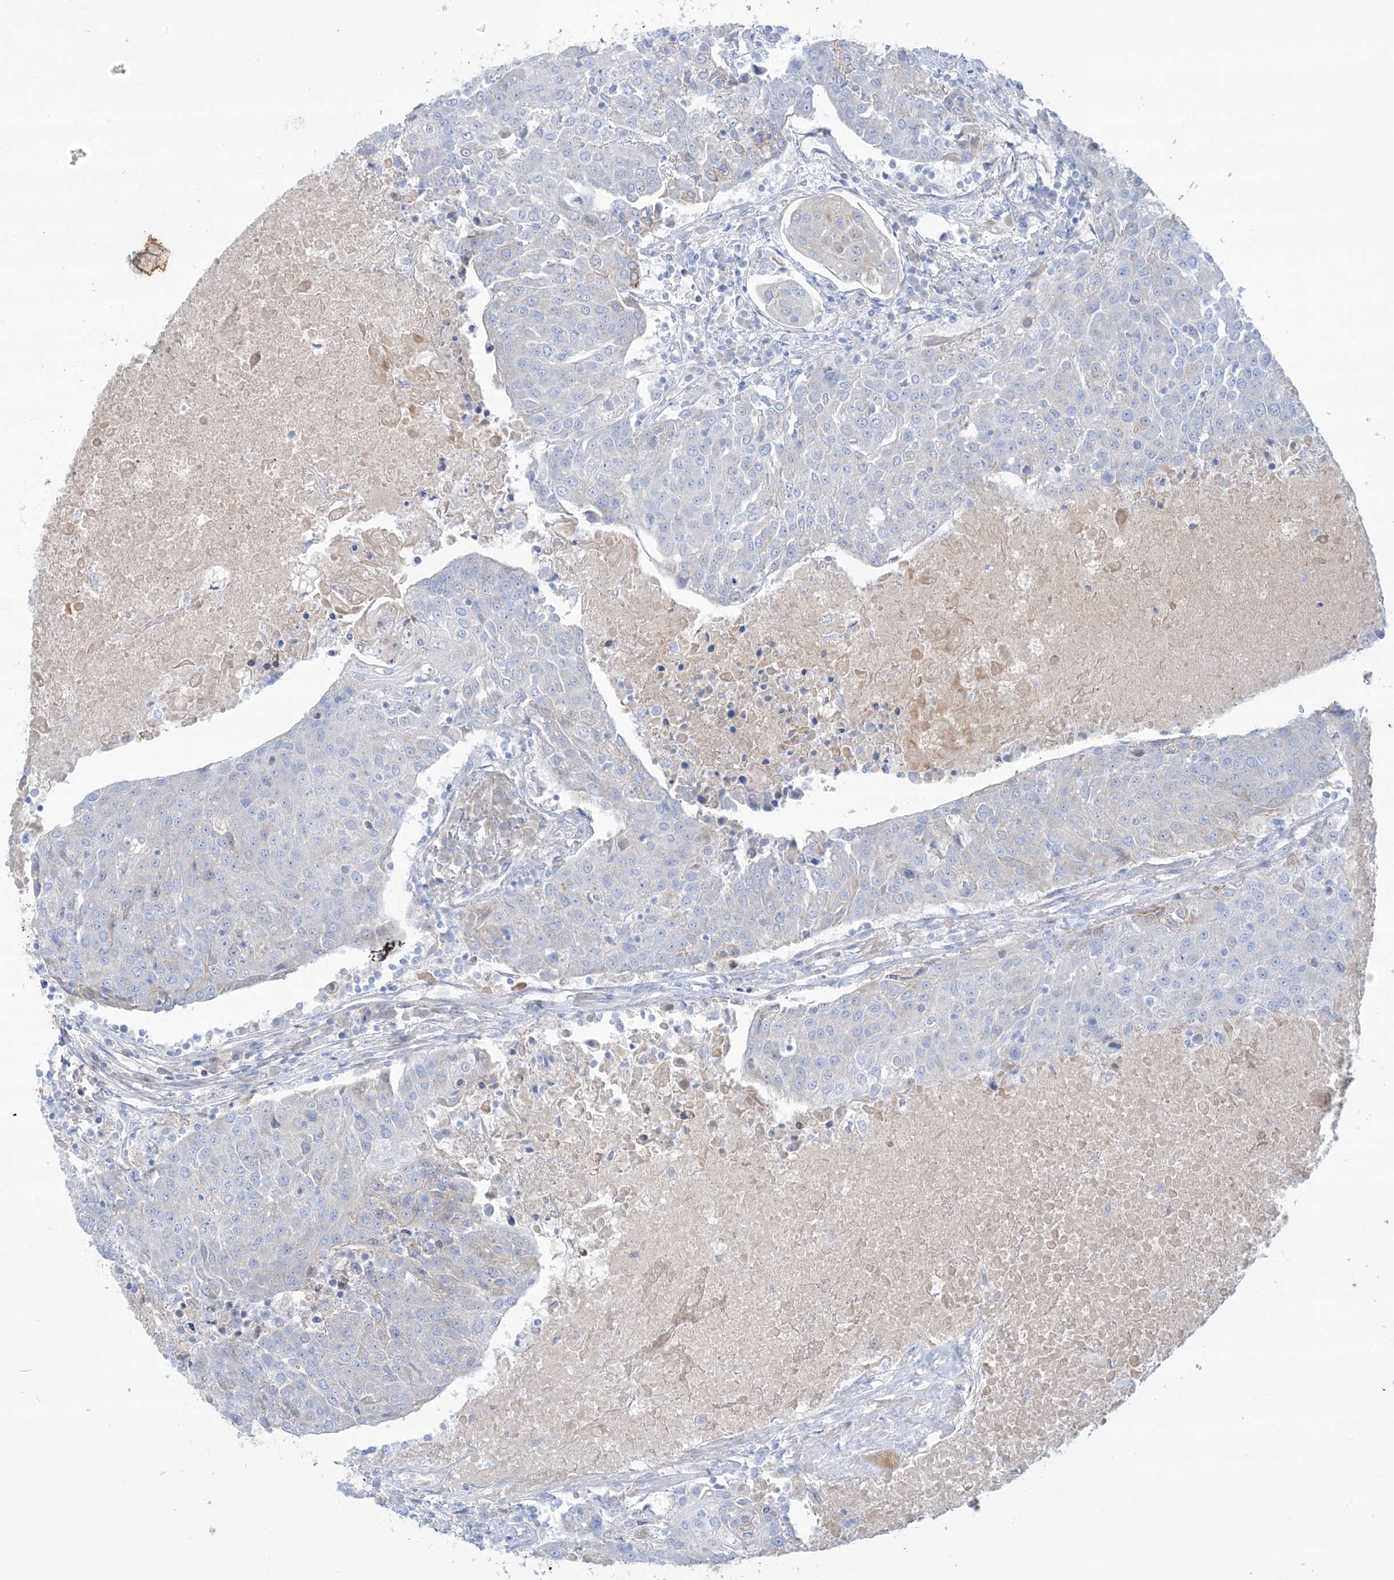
{"staining": {"intensity": "negative", "quantity": "none", "location": "none"}, "tissue": "urothelial cancer", "cell_type": "Tumor cells", "image_type": "cancer", "snomed": [{"axis": "morphology", "description": "Urothelial carcinoma, High grade"}, {"axis": "topography", "description": "Urinary bladder"}], "caption": "The photomicrograph displays no staining of tumor cells in high-grade urothelial carcinoma.", "gene": "ATP11C", "patient": {"sex": "female", "age": 85}}